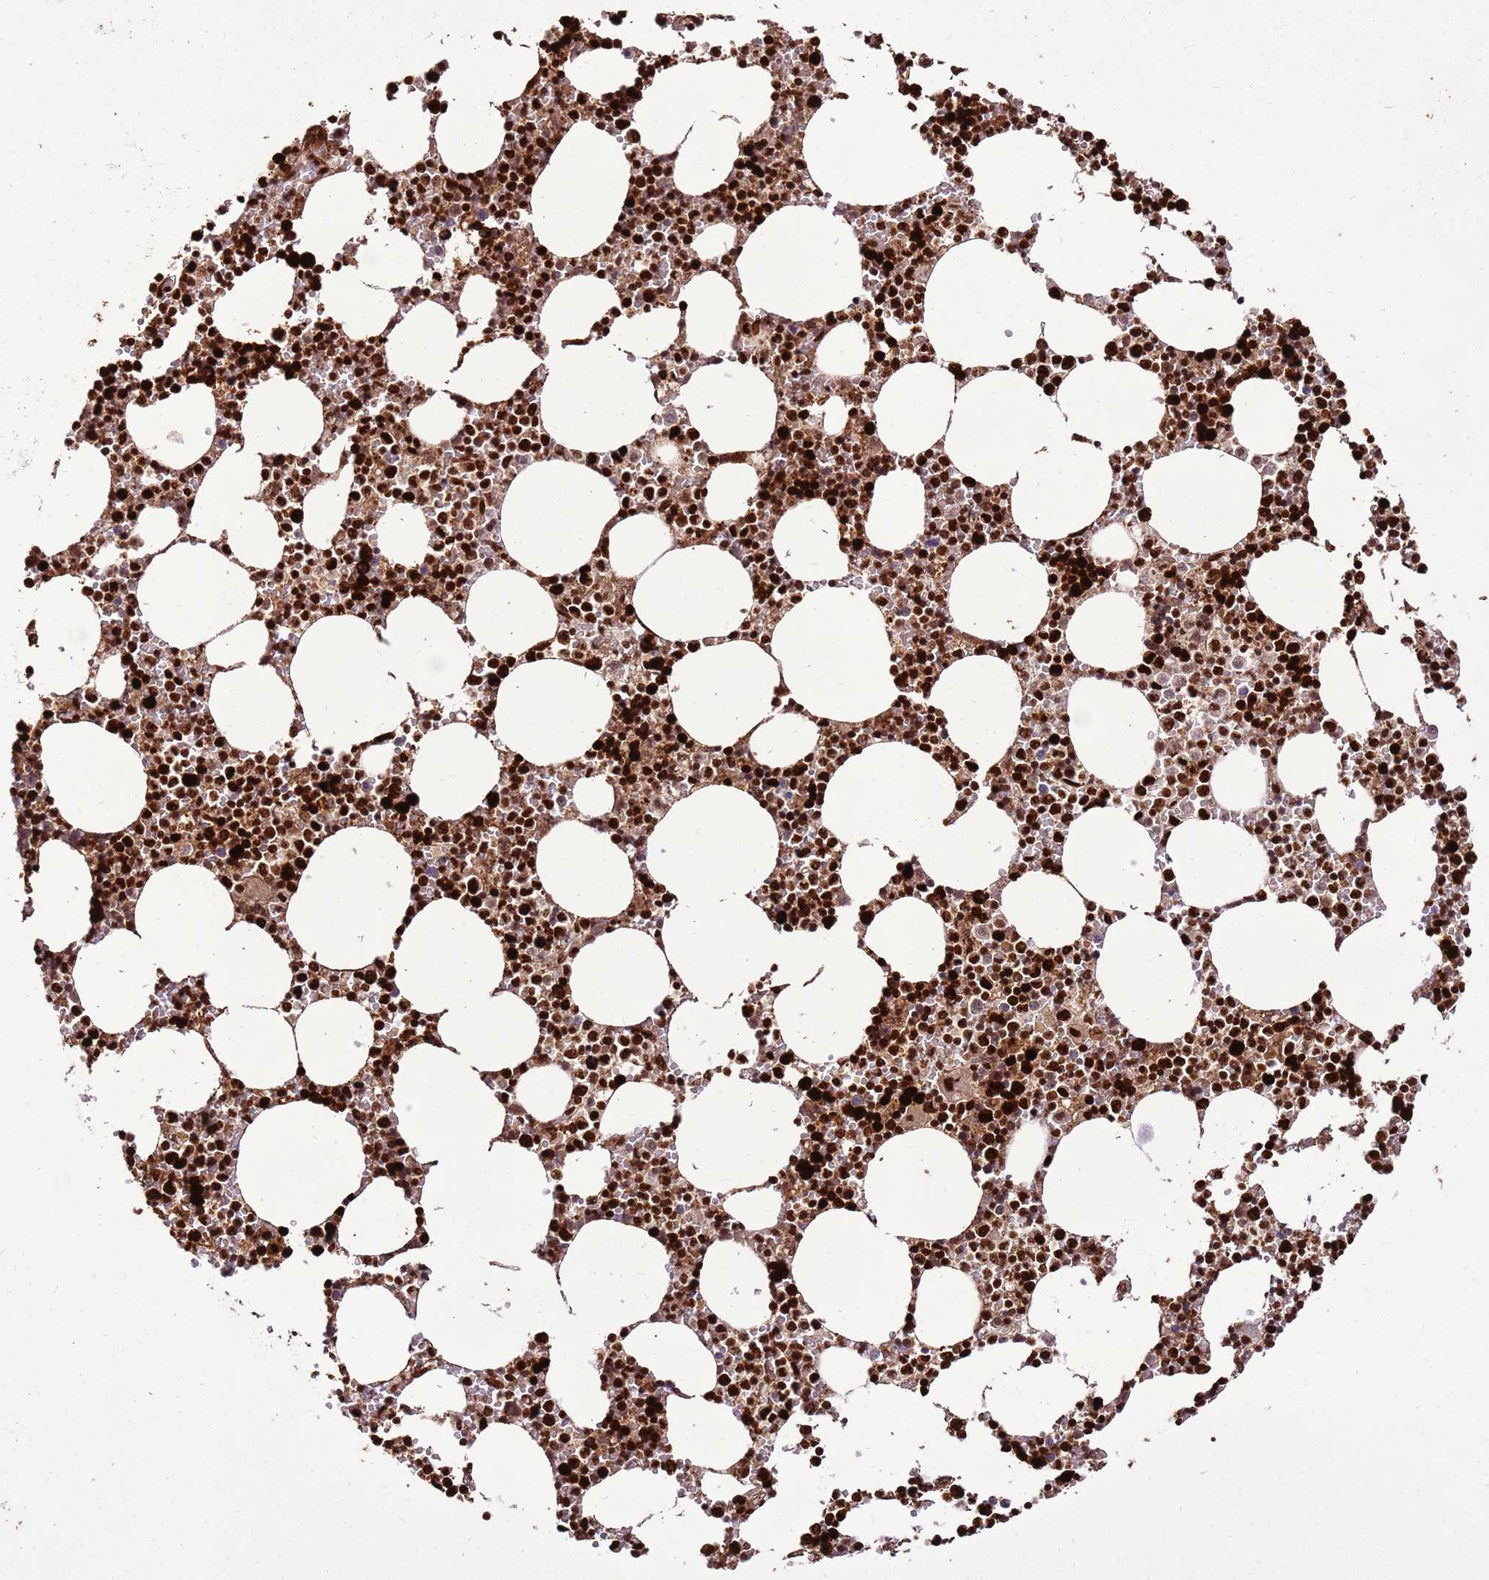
{"staining": {"intensity": "strong", "quantity": ">75%", "location": "cytoplasmic/membranous,nuclear"}, "tissue": "bone marrow", "cell_type": "Hematopoietic cells", "image_type": "normal", "snomed": [{"axis": "morphology", "description": "Normal tissue, NOS"}, {"axis": "topography", "description": "Bone marrow"}], "caption": "Immunohistochemical staining of unremarkable human bone marrow exhibits strong cytoplasmic/membranous,nuclear protein staining in approximately >75% of hematopoietic cells.", "gene": "HNRNPAB", "patient": {"sex": "female", "age": 64}}